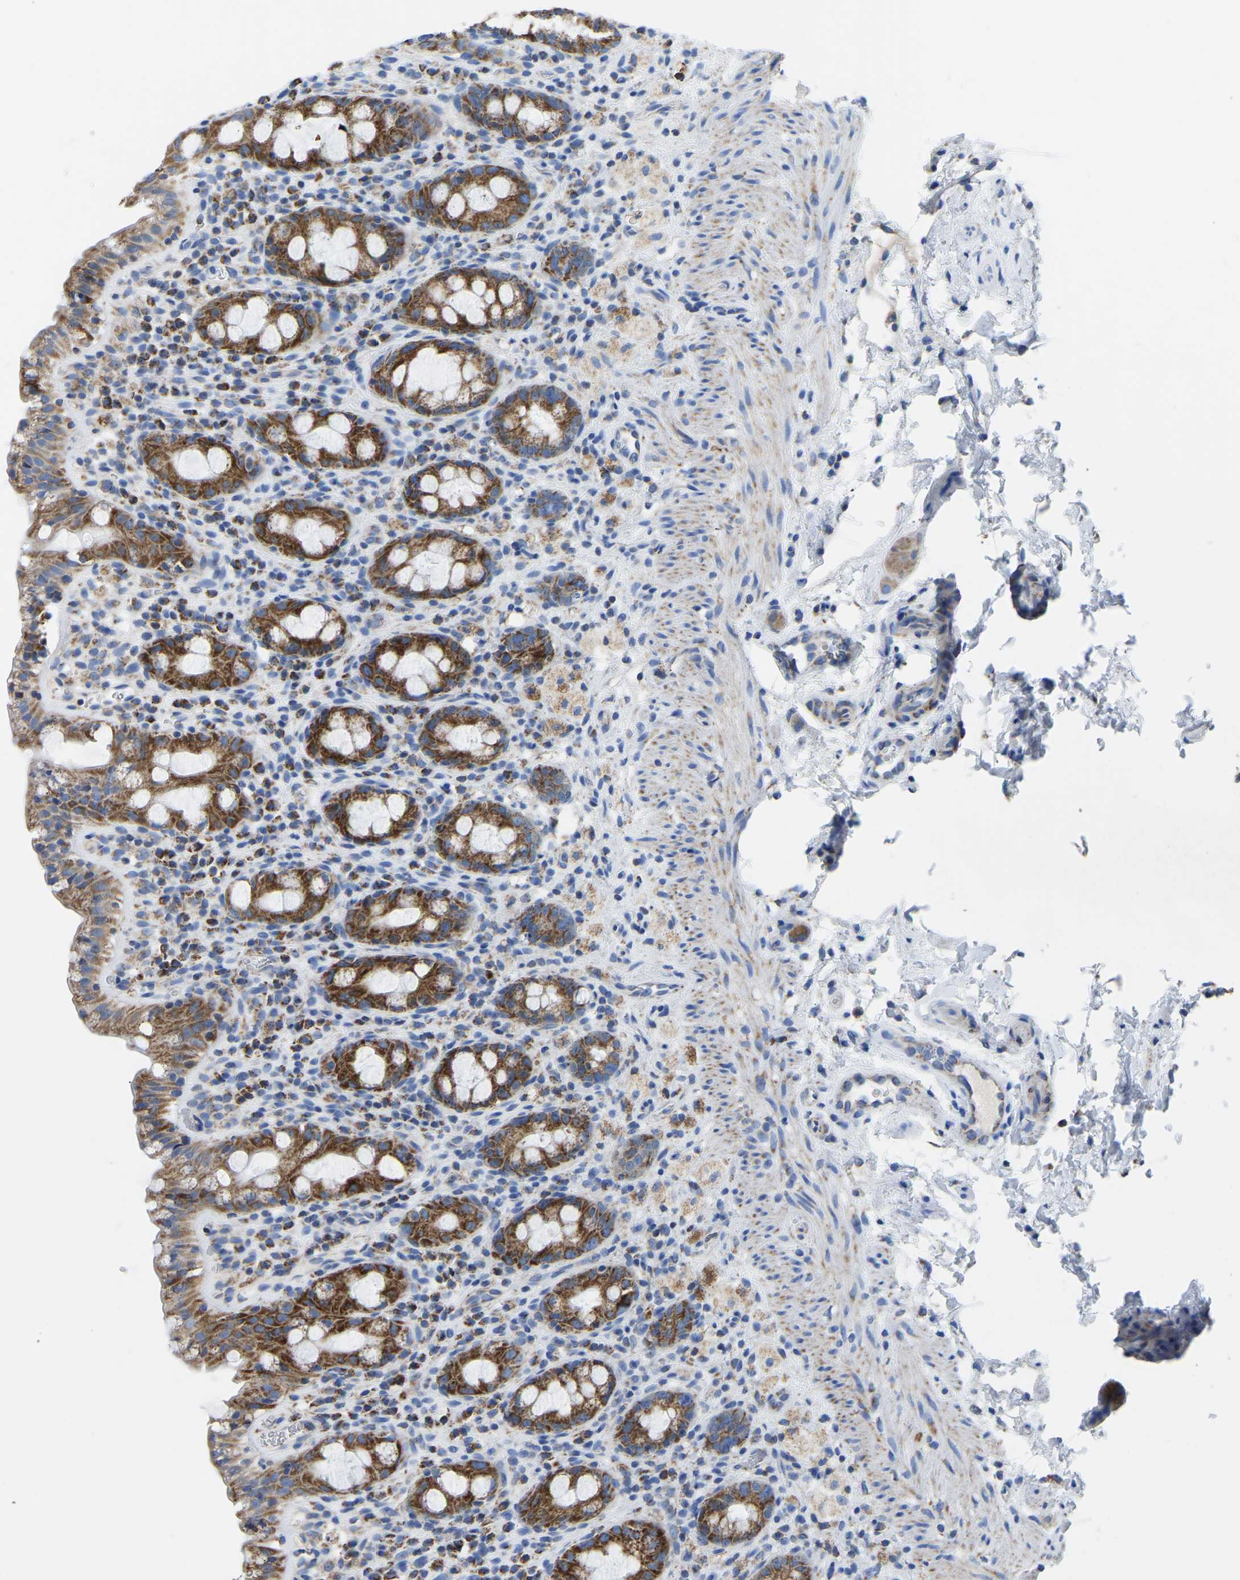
{"staining": {"intensity": "strong", "quantity": ">75%", "location": "cytoplasmic/membranous"}, "tissue": "rectum", "cell_type": "Glandular cells", "image_type": "normal", "snomed": [{"axis": "morphology", "description": "Normal tissue, NOS"}, {"axis": "topography", "description": "Rectum"}], "caption": "The photomicrograph shows immunohistochemical staining of unremarkable rectum. There is strong cytoplasmic/membranous expression is identified in approximately >75% of glandular cells. Nuclei are stained in blue.", "gene": "ETFA", "patient": {"sex": "male", "age": 44}}